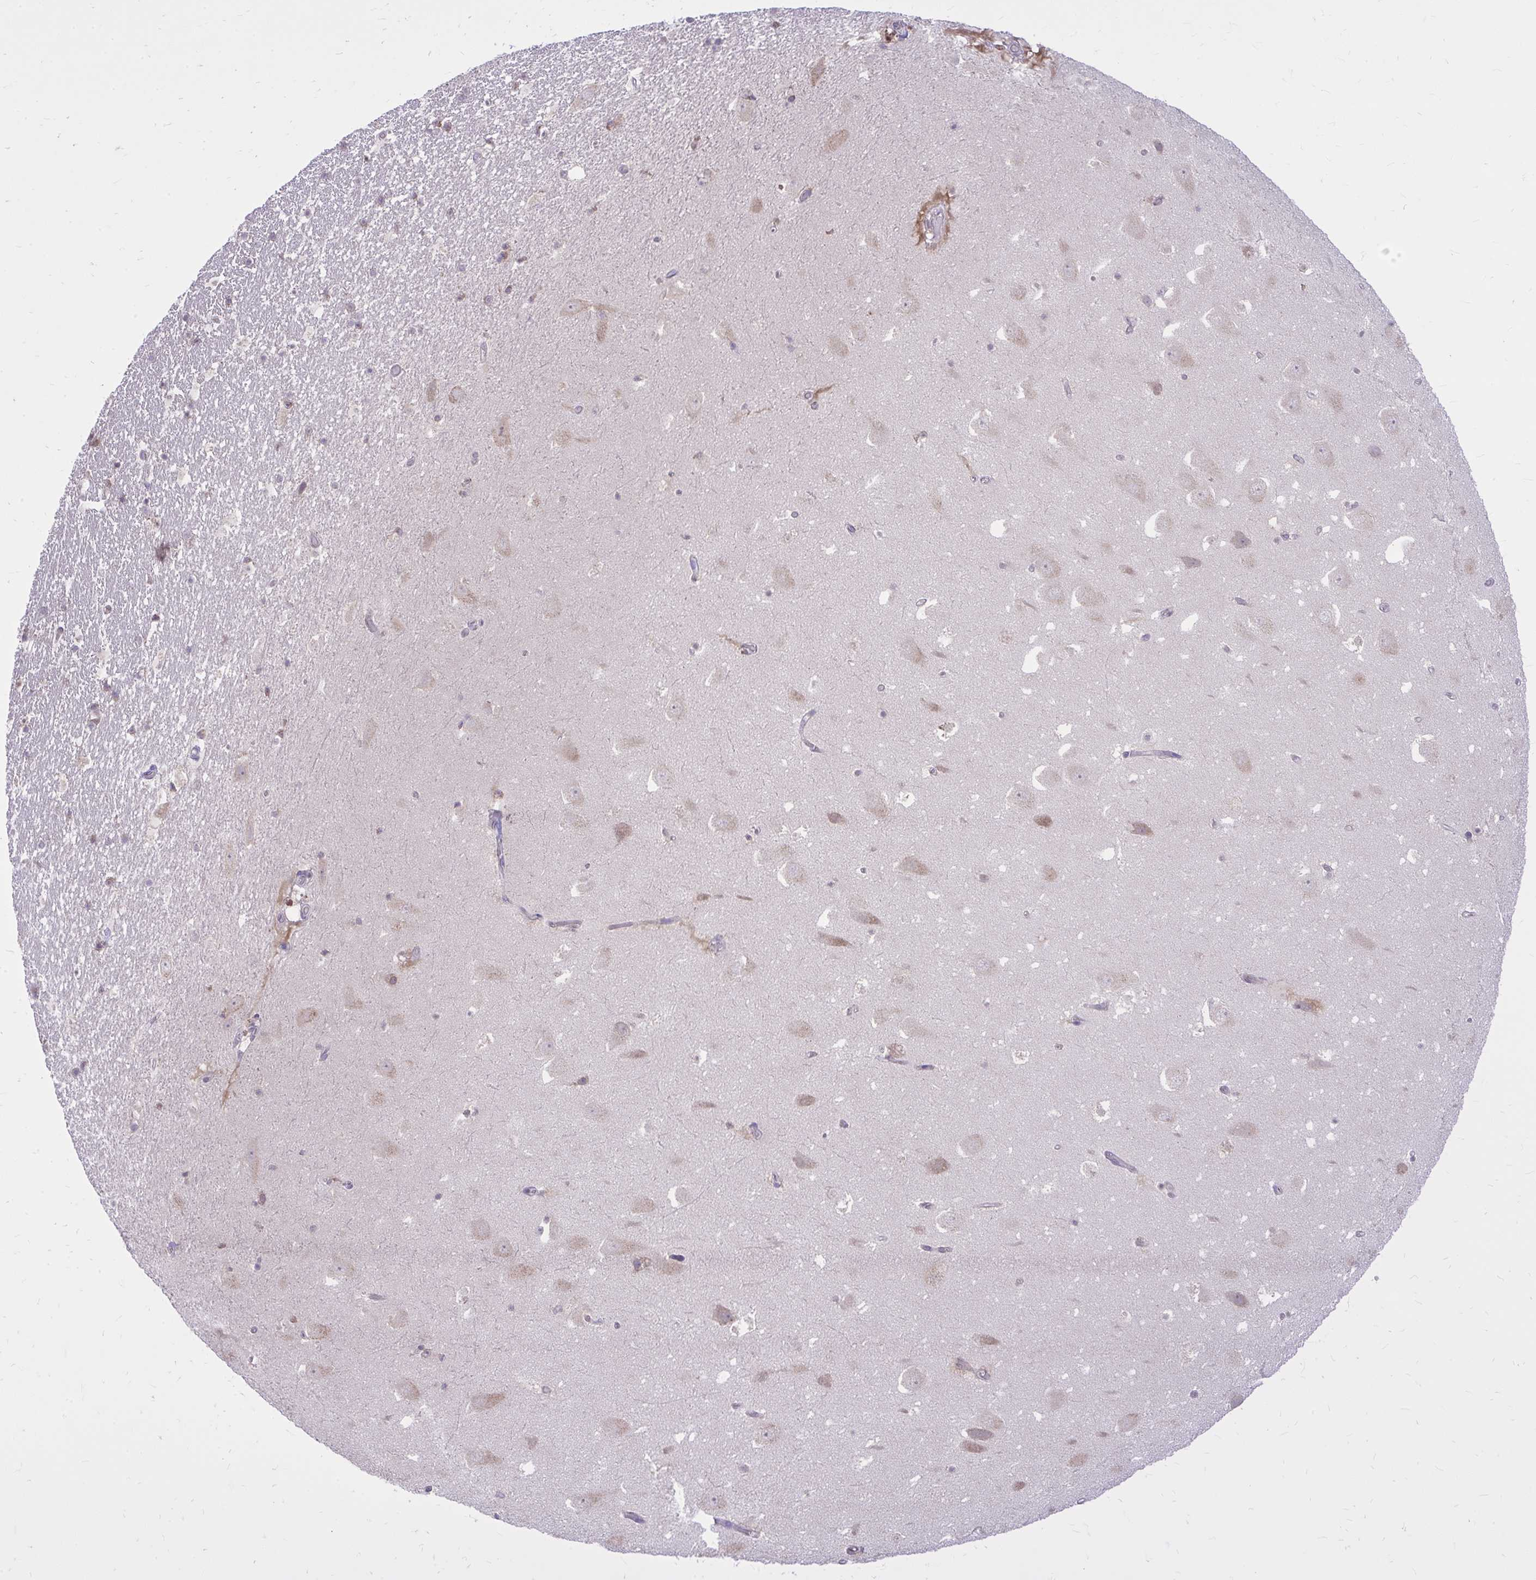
{"staining": {"intensity": "negative", "quantity": "none", "location": "none"}, "tissue": "hippocampus", "cell_type": "Glial cells", "image_type": "normal", "snomed": [{"axis": "morphology", "description": "Normal tissue, NOS"}, {"axis": "topography", "description": "Hippocampus"}], "caption": "This micrograph is of normal hippocampus stained with IHC to label a protein in brown with the nuclei are counter-stained blue. There is no staining in glial cells.", "gene": "DPY19L1", "patient": {"sex": "female", "age": 42}}